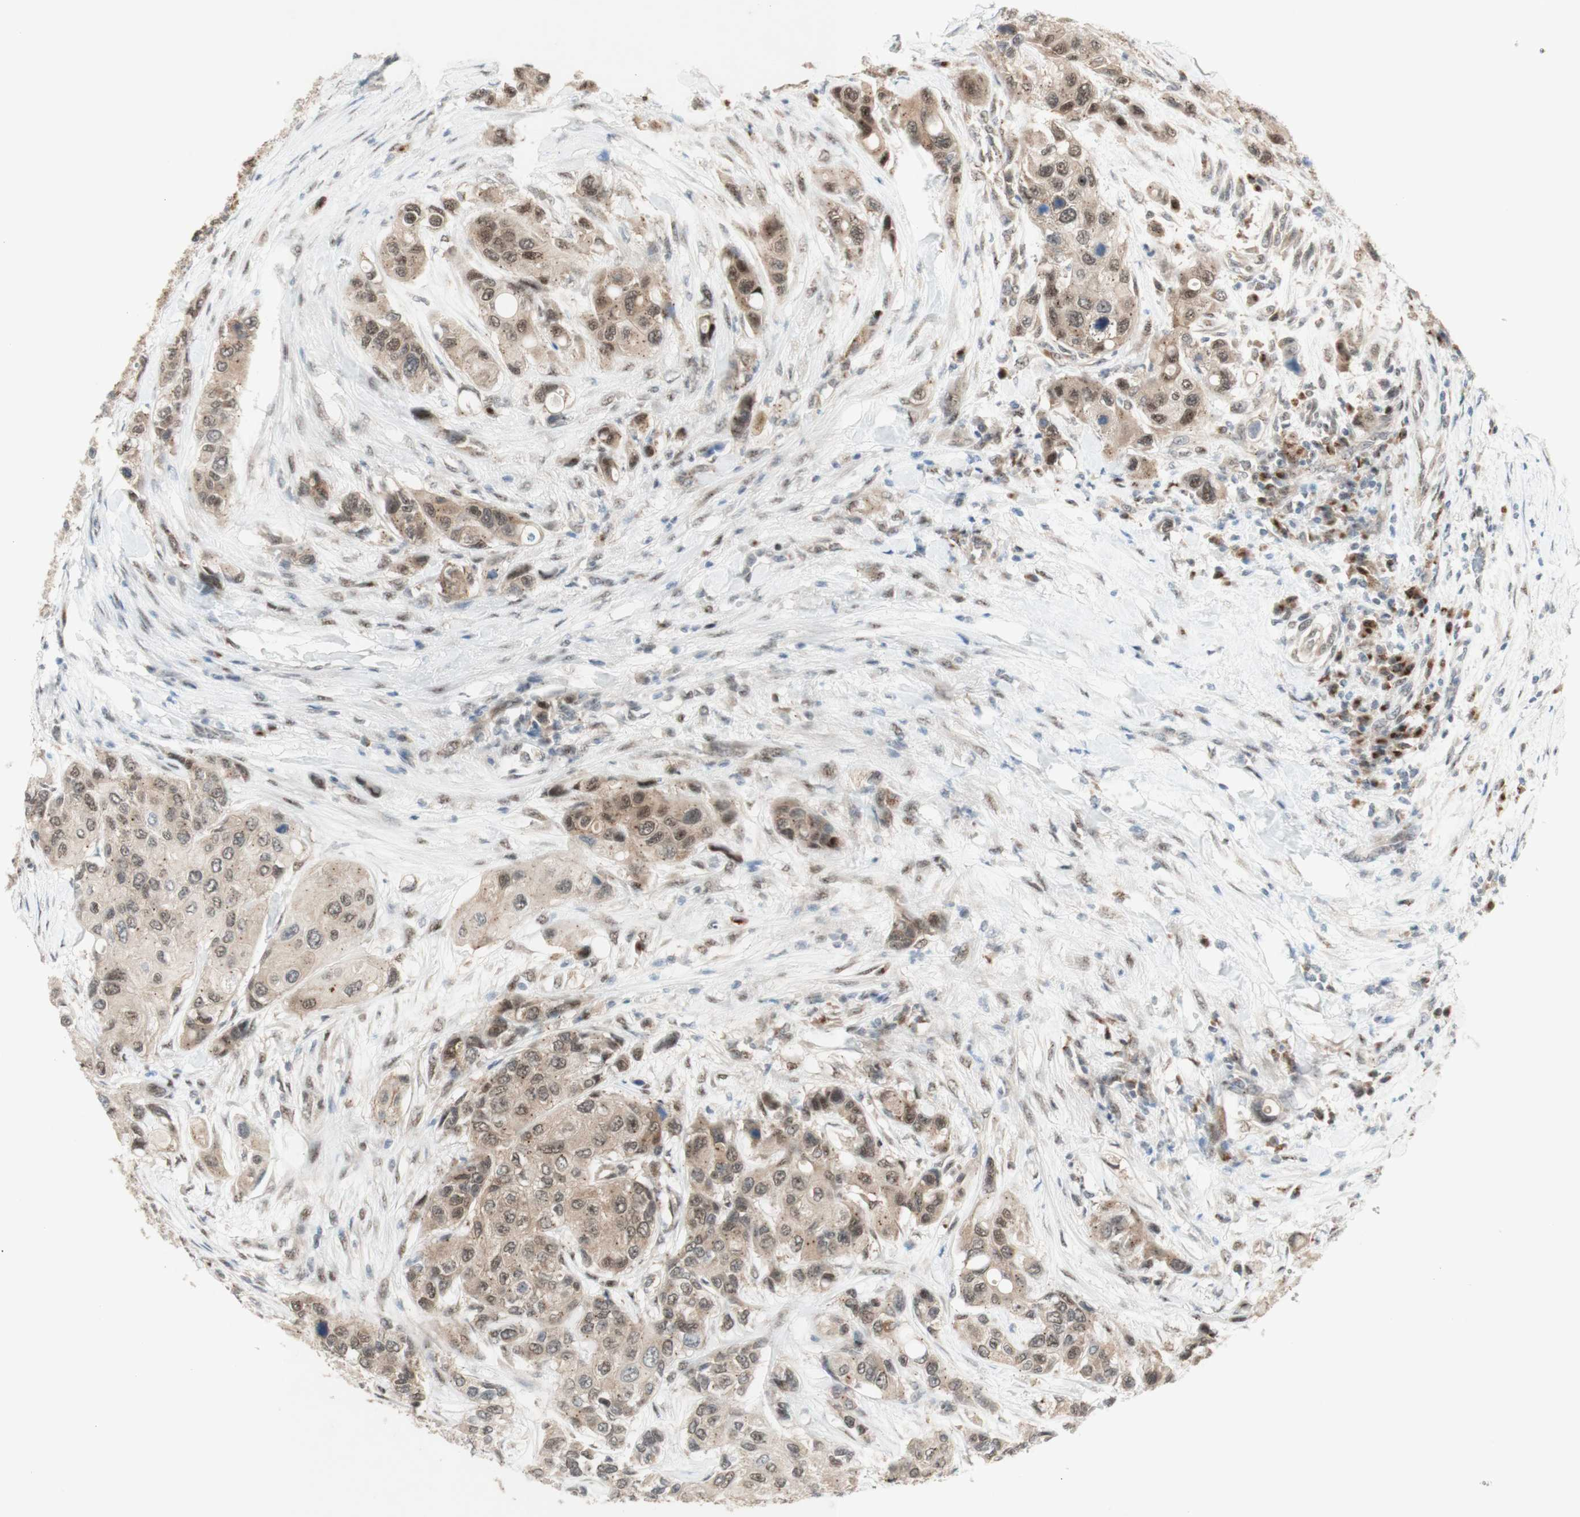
{"staining": {"intensity": "moderate", "quantity": ">75%", "location": "cytoplasmic/membranous"}, "tissue": "urothelial cancer", "cell_type": "Tumor cells", "image_type": "cancer", "snomed": [{"axis": "morphology", "description": "Urothelial carcinoma, High grade"}, {"axis": "topography", "description": "Urinary bladder"}], "caption": "Urothelial cancer was stained to show a protein in brown. There is medium levels of moderate cytoplasmic/membranous staining in about >75% of tumor cells.", "gene": "CYLD", "patient": {"sex": "female", "age": 56}}